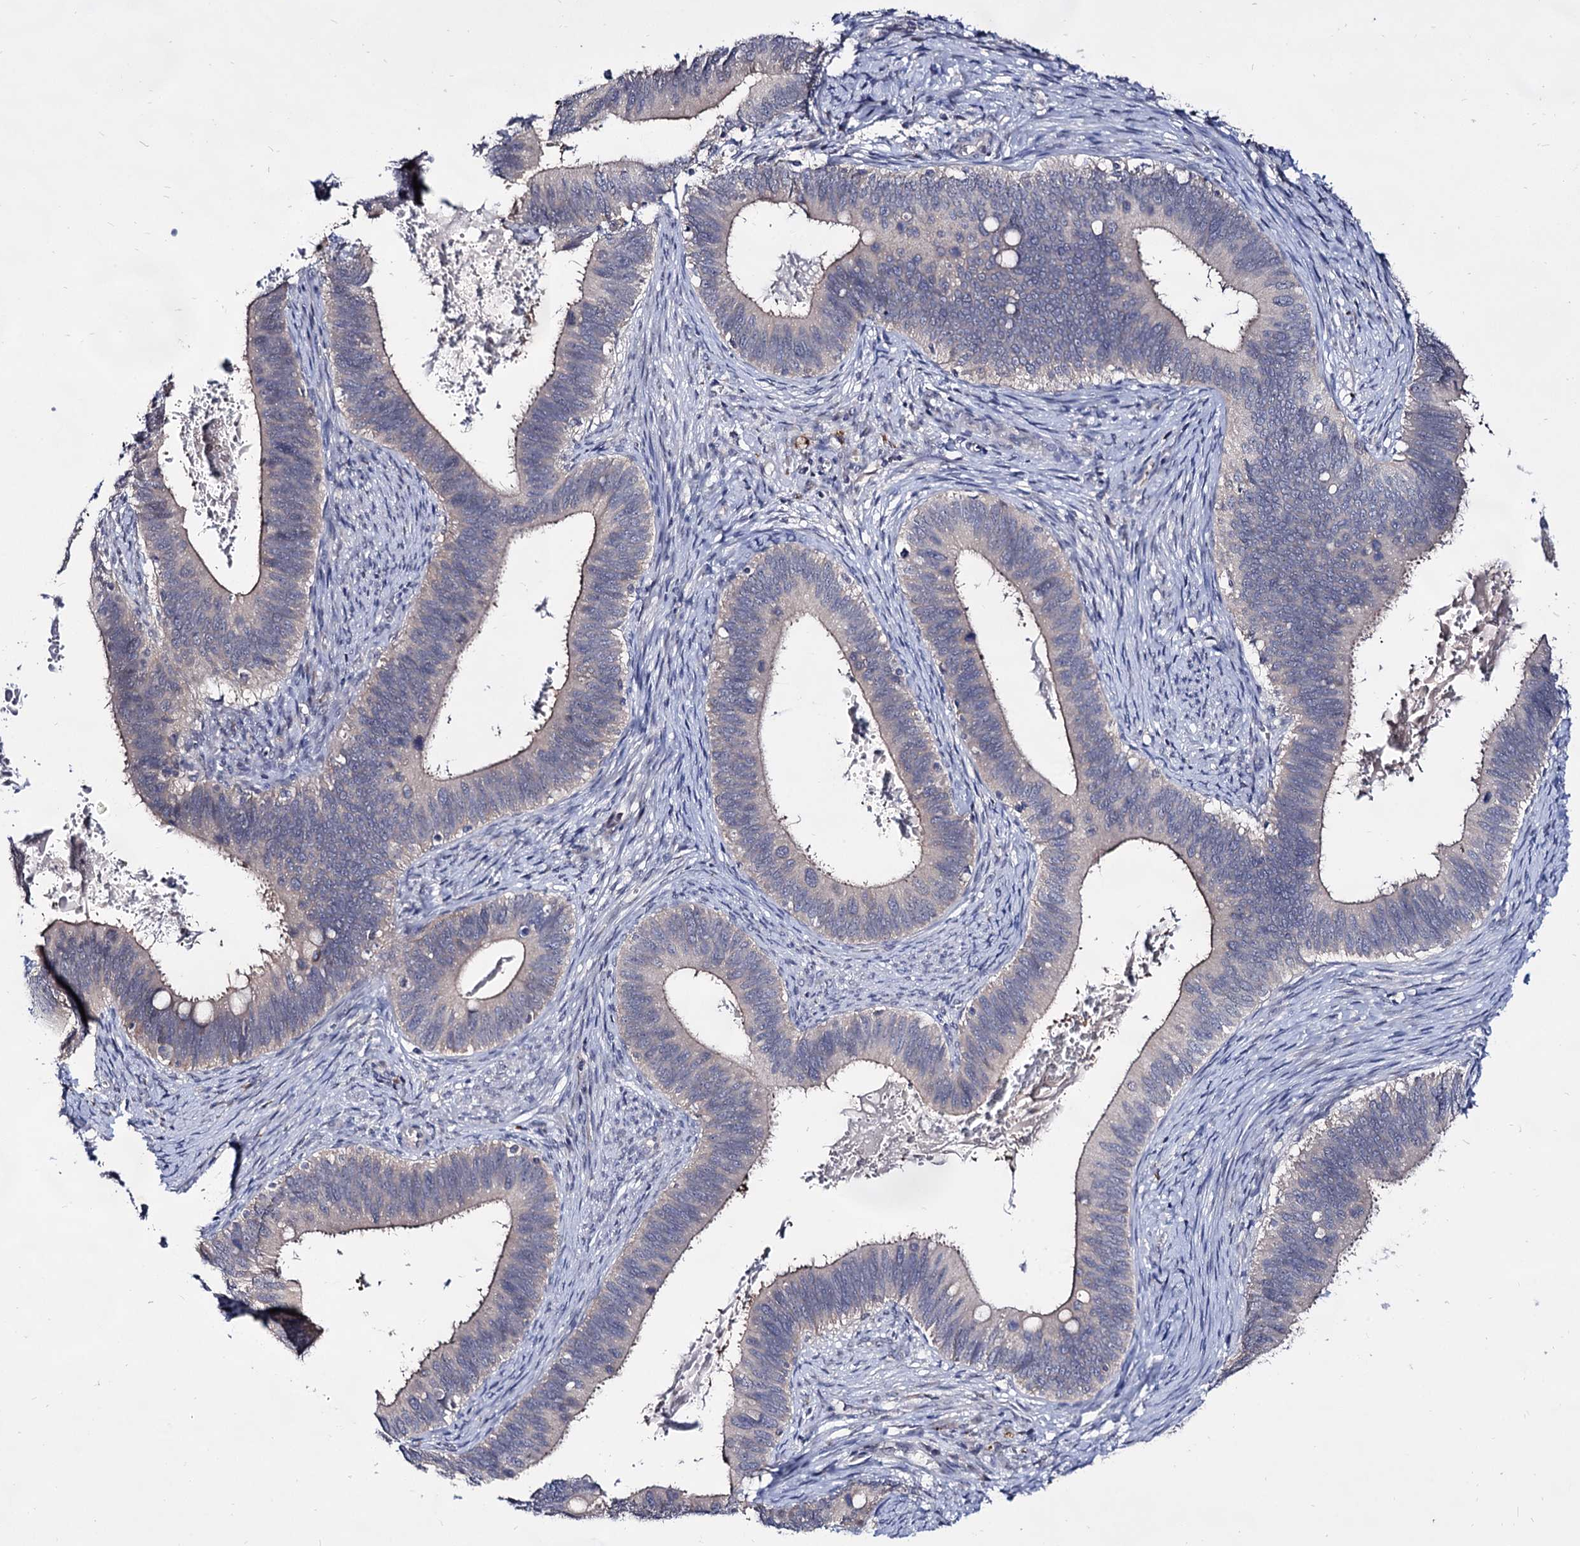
{"staining": {"intensity": "weak", "quantity": "<25%", "location": "cytoplasmic/membranous"}, "tissue": "cervical cancer", "cell_type": "Tumor cells", "image_type": "cancer", "snomed": [{"axis": "morphology", "description": "Adenocarcinoma, NOS"}, {"axis": "topography", "description": "Cervix"}], "caption": "A high-resolution micrograph shows immunohistochemistry (IHC) staining of cervical cancer (adenocarcinoma), which exhibits no significant positivity in tumor cells.", "gene": "ARFIP2", "patient": {"sex": "female", "age": 42}}